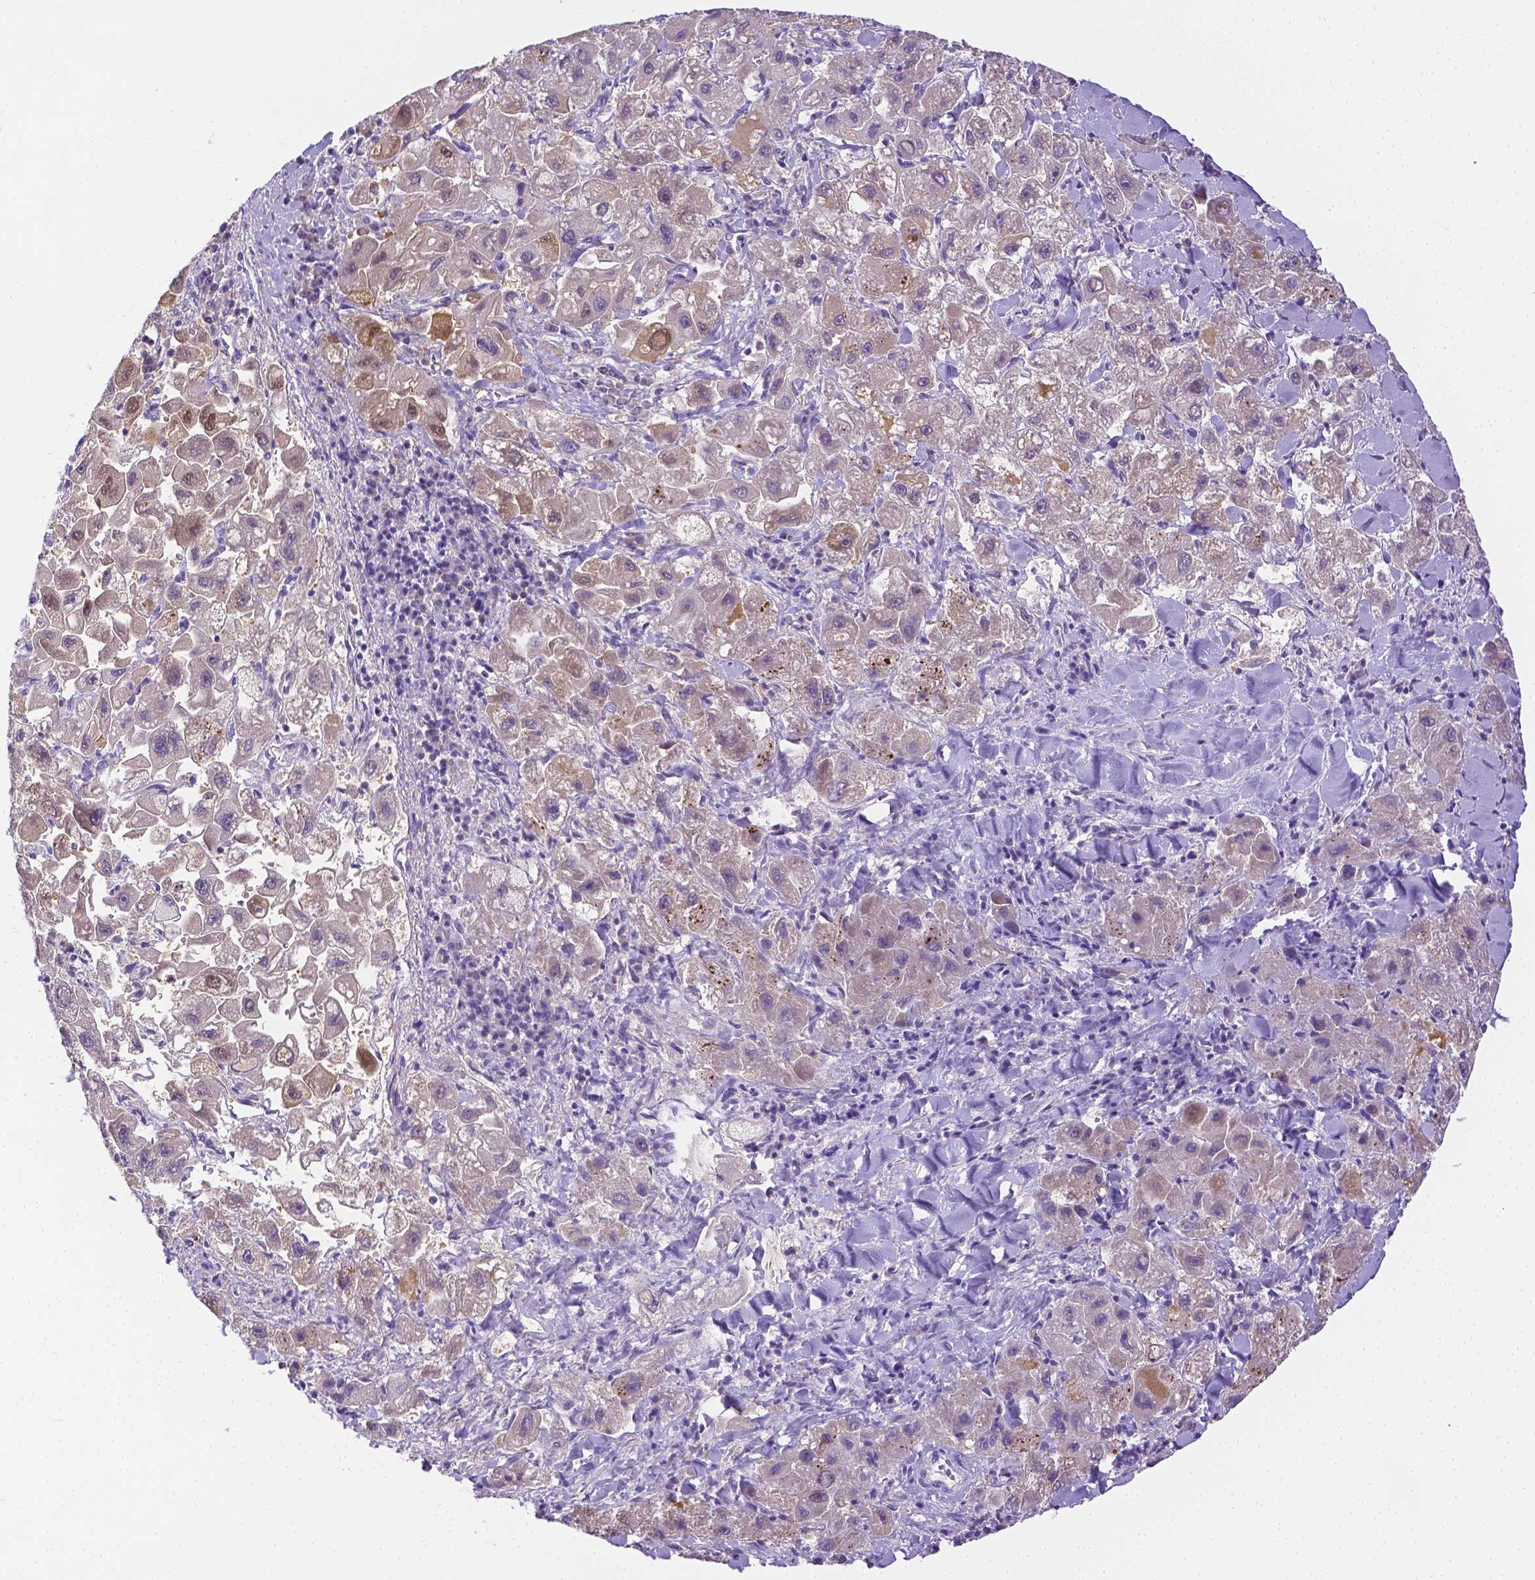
{"staining": {"intensity": "weak", "quantity": "<25%", "location": "cytoplasmic/membranous"}, "tissue": "liver cancer", "cell_type": "Tumor cells", "image_type": "cancer", "snomed": [{"axis": "morphology", "description": "Carcinoma, Hepatocellular, NOS"}, {"axis": "topography", "description": "Liver"}], "caption": "DAB immunohistochemical staining of human liver cancer exhibits no significant expression in tumor cells.", "gene": "NXPH2", "patient": {"sex": "male", "age": 24}}